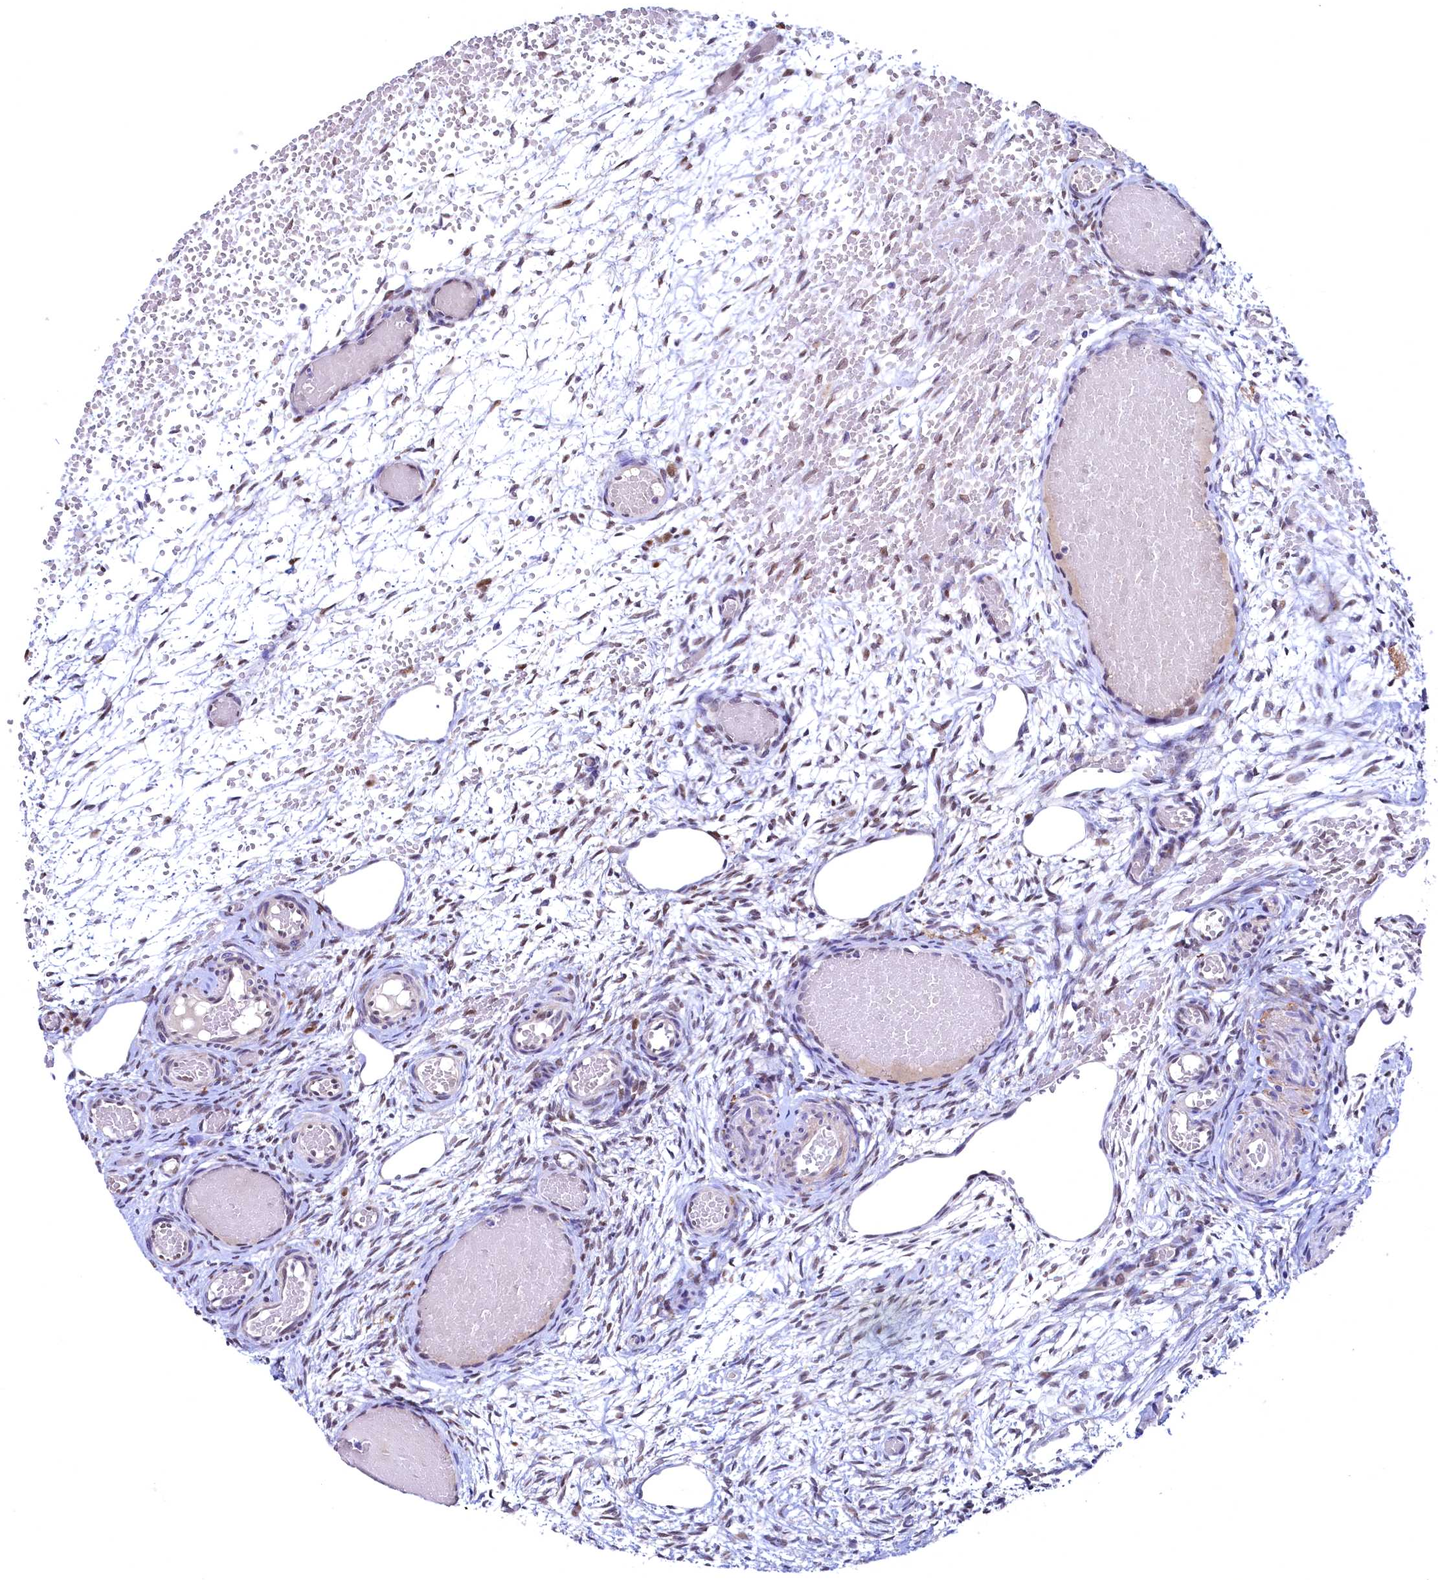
{"staining": {"intensity": "weak", "quantity": "25%-75%", "location": "nuclear"}, "tissue": "ovary", "cell_type": "Ovarian stroma cells", "image_type": "normal", "snomed": [{"axis": "morphology", "description": "Adenocarcinoma, NOS"}, {"axis": "topography", "description": "Endometrium"}], "caption": "Protein expression analysis of unremarkable human ovary reveals weak nuclear expression in approximately 25%-75% of ovarian stroma cells.", "gene": "FLYWCH2", "patient": {"sex": "female", "age": 32}}